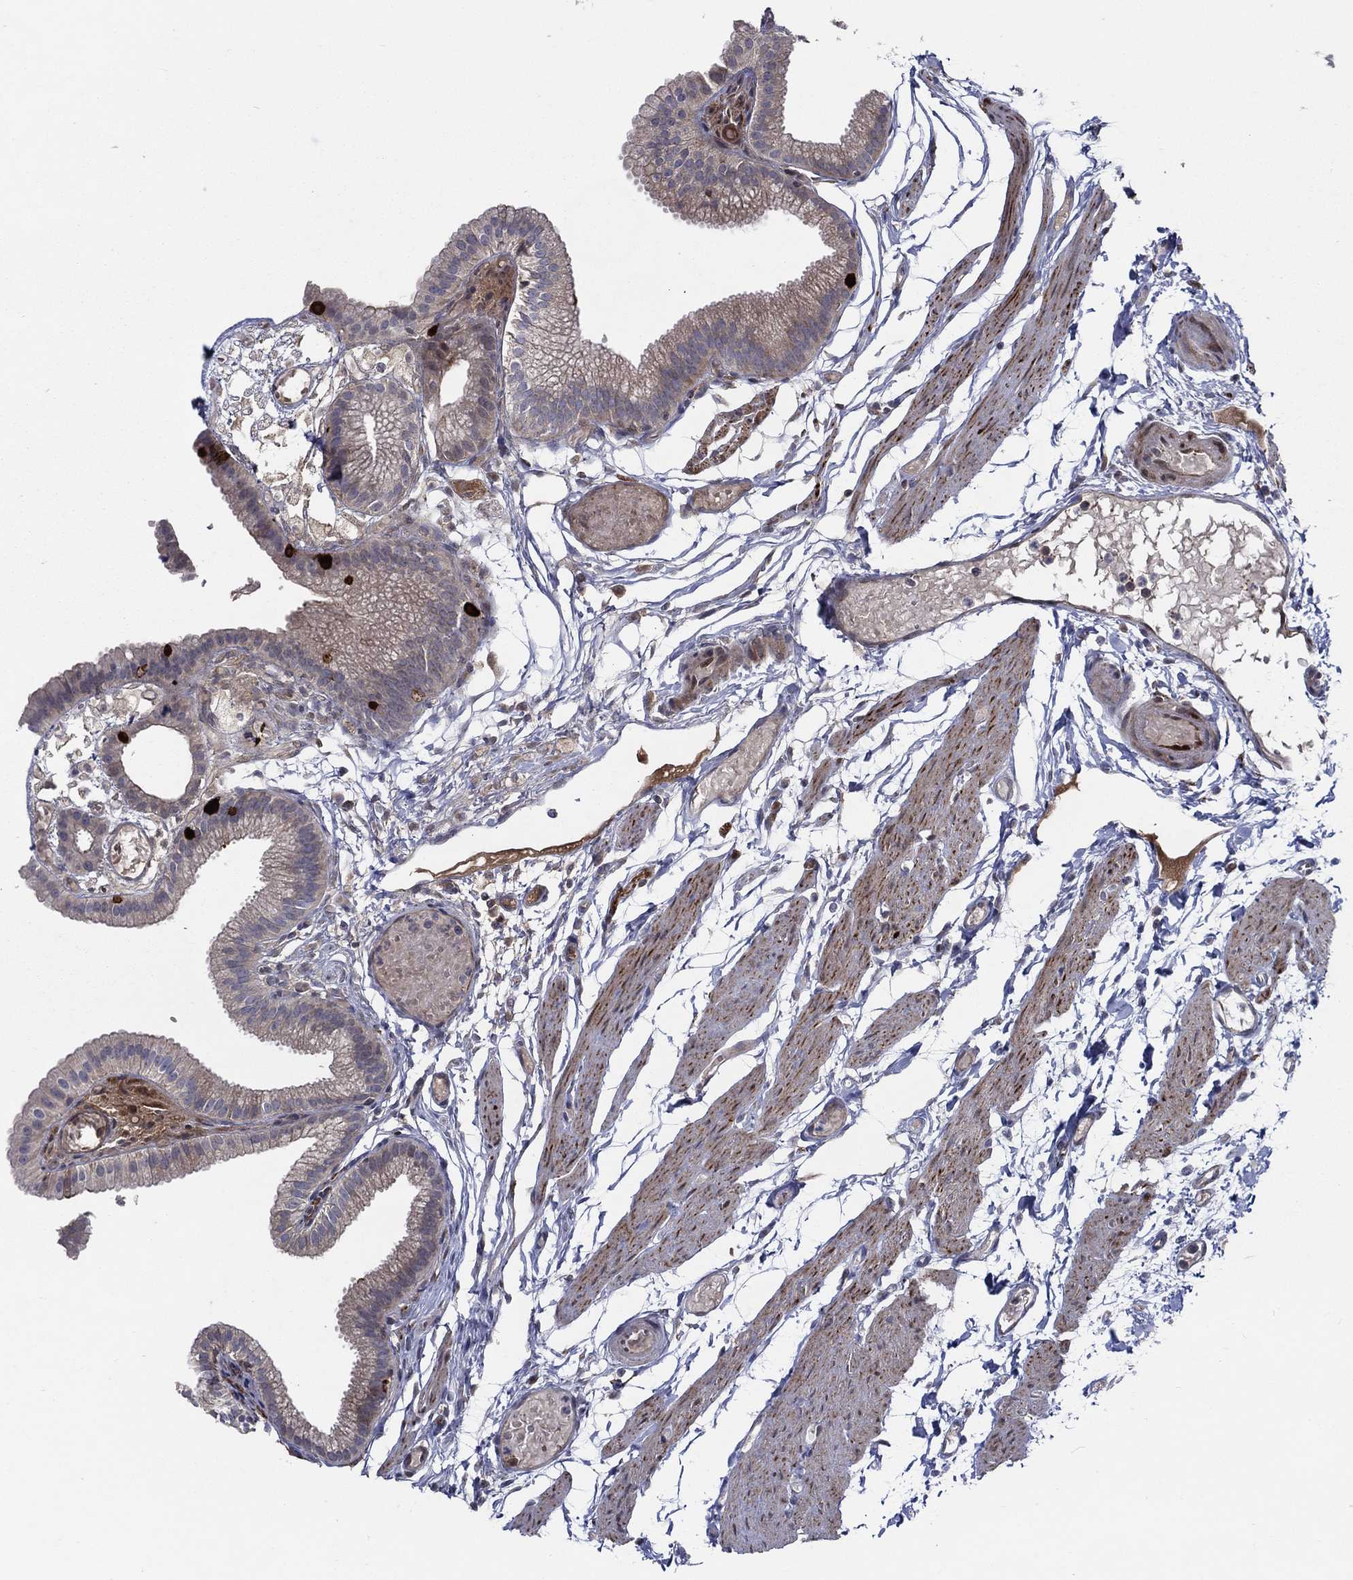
{"staining": {"intensity": "moderate", "quantity": "<25%", "location": "cytoplasmic/membranous"}, "tissue": "gallbladder", "cell_type": "Glandular cells", "image_type": "normal", "snomed": [{"axis": "morphology", "description": "Normal tissue, NOS"}, {"axis": "topography", "description": "Gallbladder"}], "caption": "Protein expression analysis of normal gallbladder shows moderate cytoplasmic/membranous expression in approximately <25% of glandular cells.", "gene": "ARHGAP11A", "patient": {"sex": "female", "age": 45}}